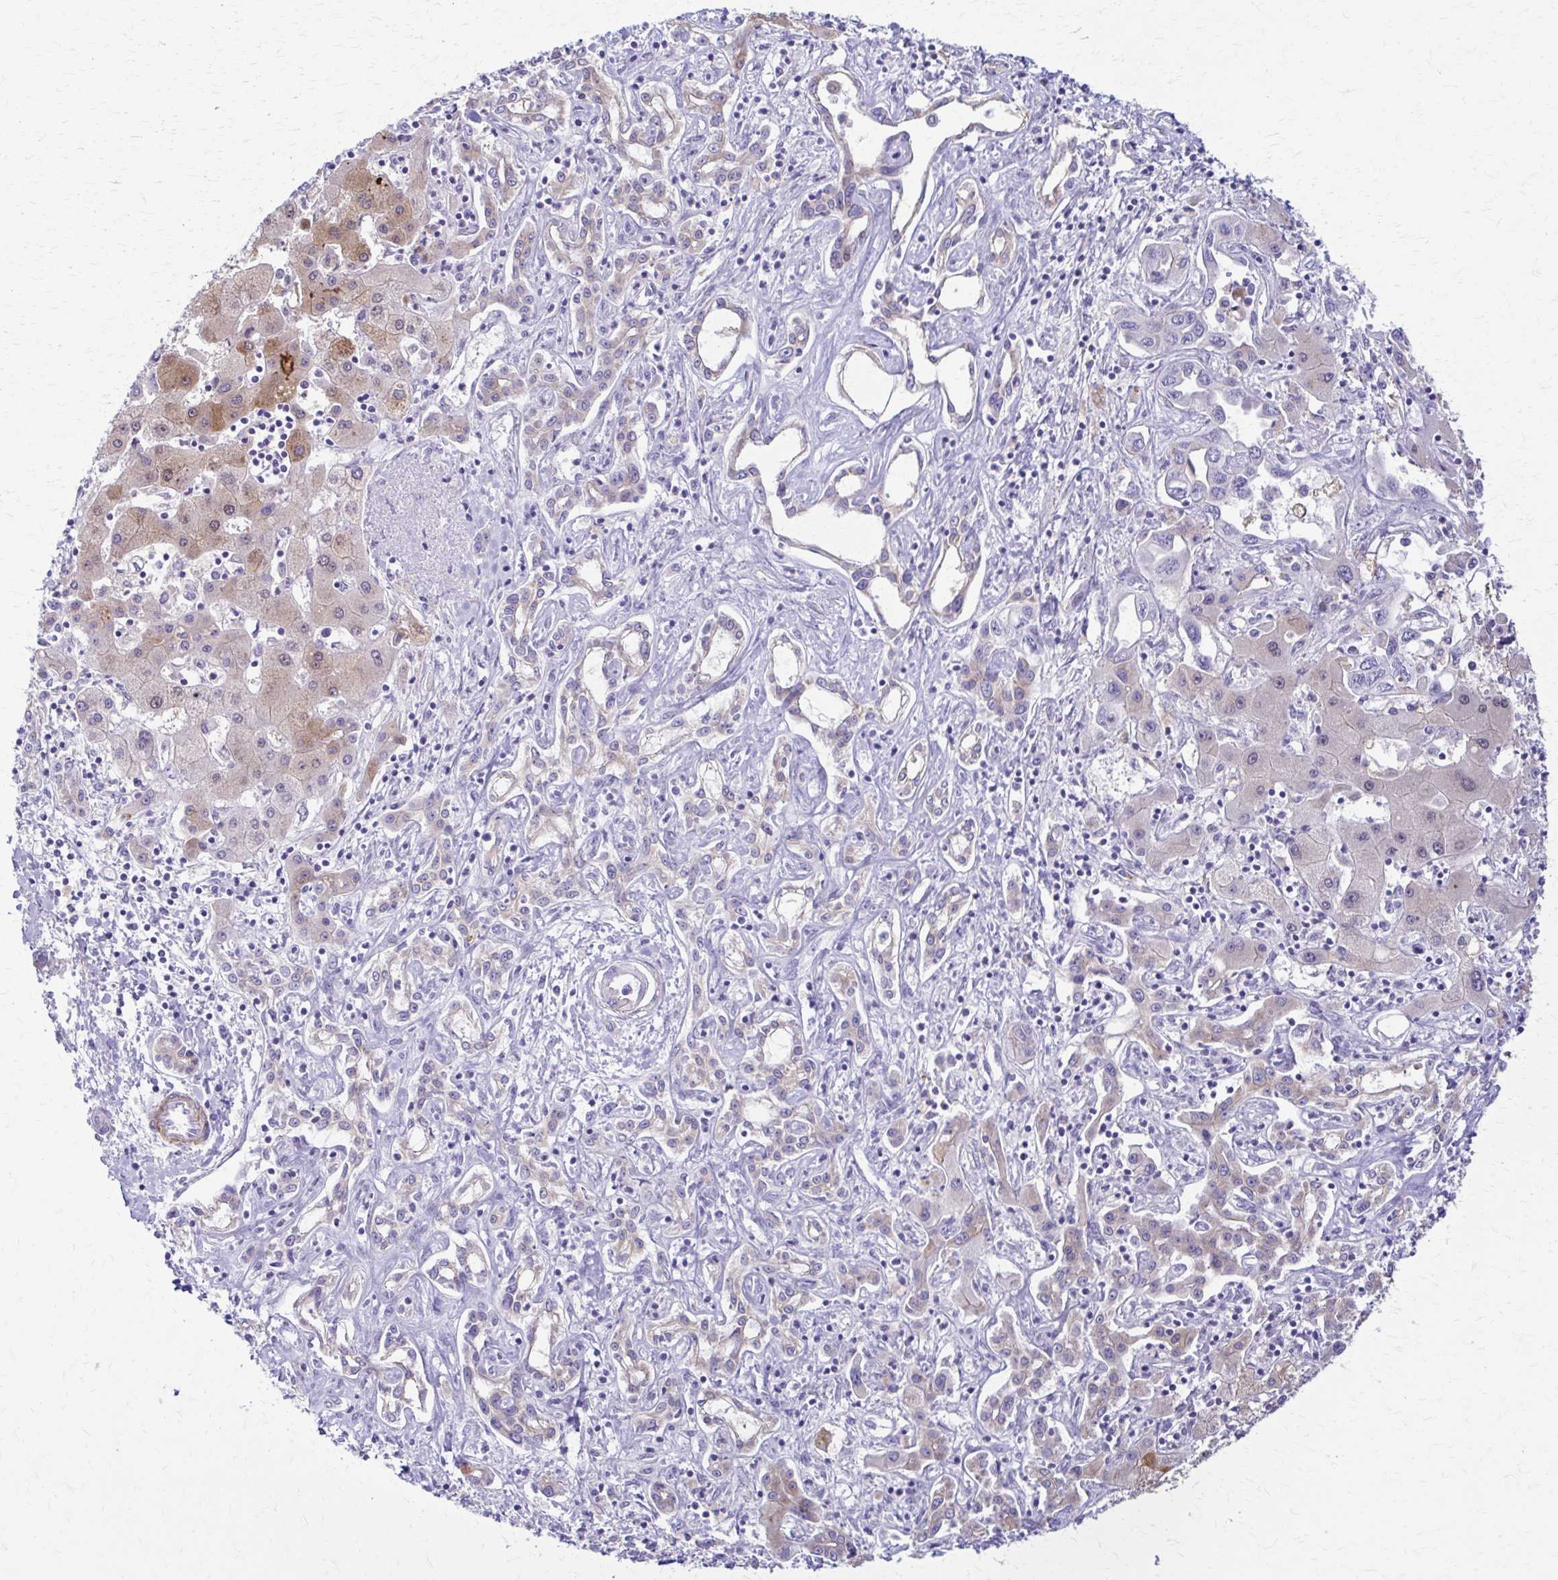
{"staining": {"intensity": "negative", "quantity": "none", "location": "none"}, "tissue": "liver cancer", "cell_type": "Tumor cells", "image_type": "cancer", "snomed": [{"axis": "morphology", "description": "Cholangiocarcinoma"}, {"axis": "topography", "description": "Liver"}], "caption": "This is an IHC photomicrograph of human liver cancer. There is no expression in tumor cells.", "gene": "DSP", "patient": {"sex": "female", "age": 64}}